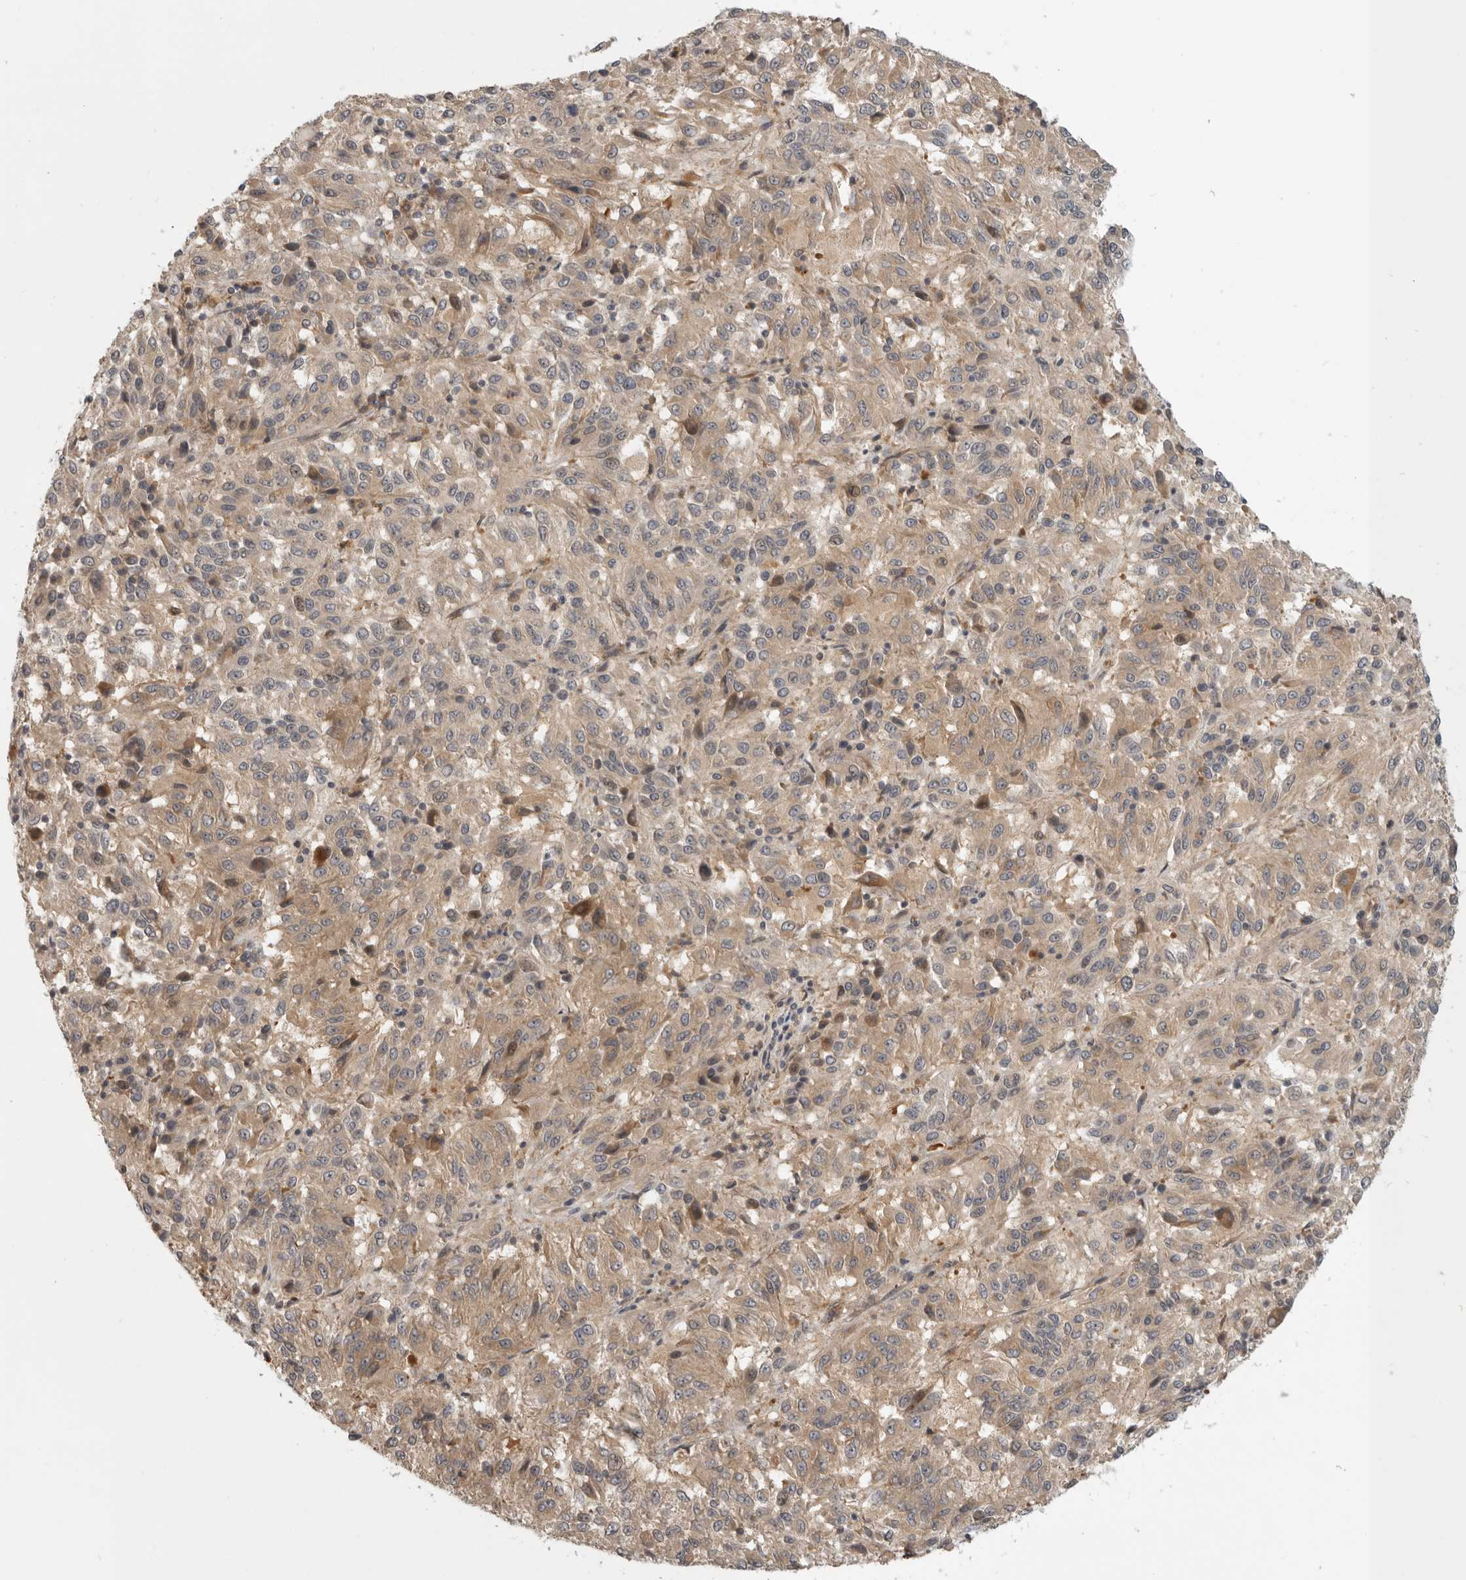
{"staining": {"intensity": "weak", "quantity": "25%-75%", "location": "cytoplasmic/membranous"}, "tissue": "melanoma", "cell_type": "Tumor cells", "image_type": "cancer", "snomed": [{"axis": "morphology", "description": "Malignant melanoma, Metastatic site"}, {"axis": "topography", "description": "Lung"}], "caption": "This is an image of immunohistochemistry (IHC) staining of malignant melanoma (metastatic site), which shows weak positivity in the cytoplasmic/membranous of tumor cells.", "gene": "CUEDC1", "patient": {"sex": "male", "age": 64}}